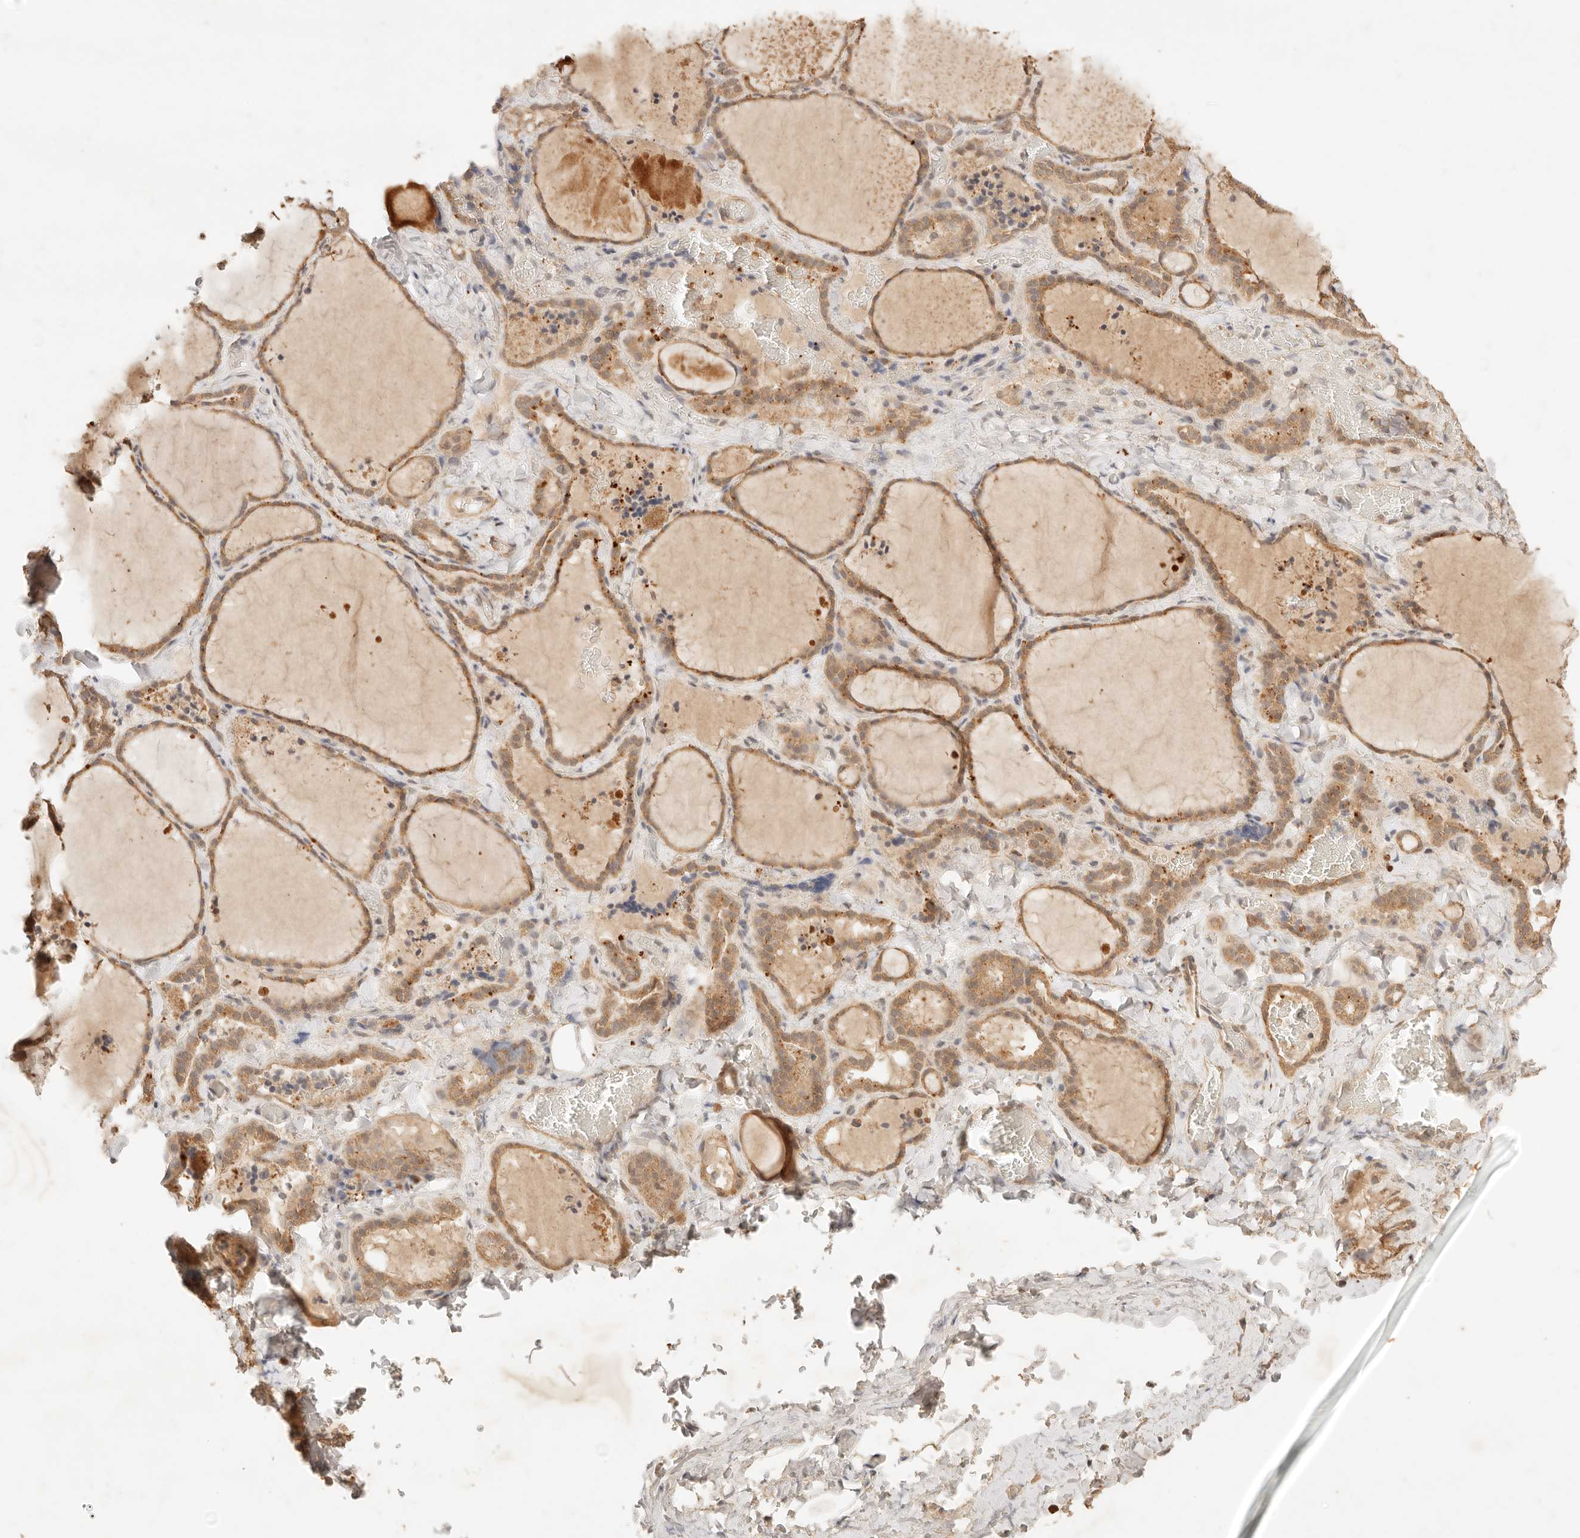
{"staining": {"intensity": "moderate", "quantity": ">75%", "location": "cytoplasmic/membranous"}, "tissue": "thyroid gland", "cell_type": "Glandular cells", "image_type": "normal", "snomed": [{"axis": "morphology", "description": "Normal tissue, NOS"}, {"axis": "topography", "description": "Thyroid gland"}], "caption": "Immunohistochemistry (IHC) staining of normal thyroid gland, which exhibits medium levels of moderate cytoplasmic/membranous staining in approximately >75% of glandular cells indicating moderate cytoplasmic/membranous protein positivity. The staining was performed using DAB (3,3'-diaminobenzidine) (brown) for protein detection and nuclei were counterstained in hematoxylin (blue).", "gene": "TRIM11", "patient": {"sex": "female", "age": 22}}